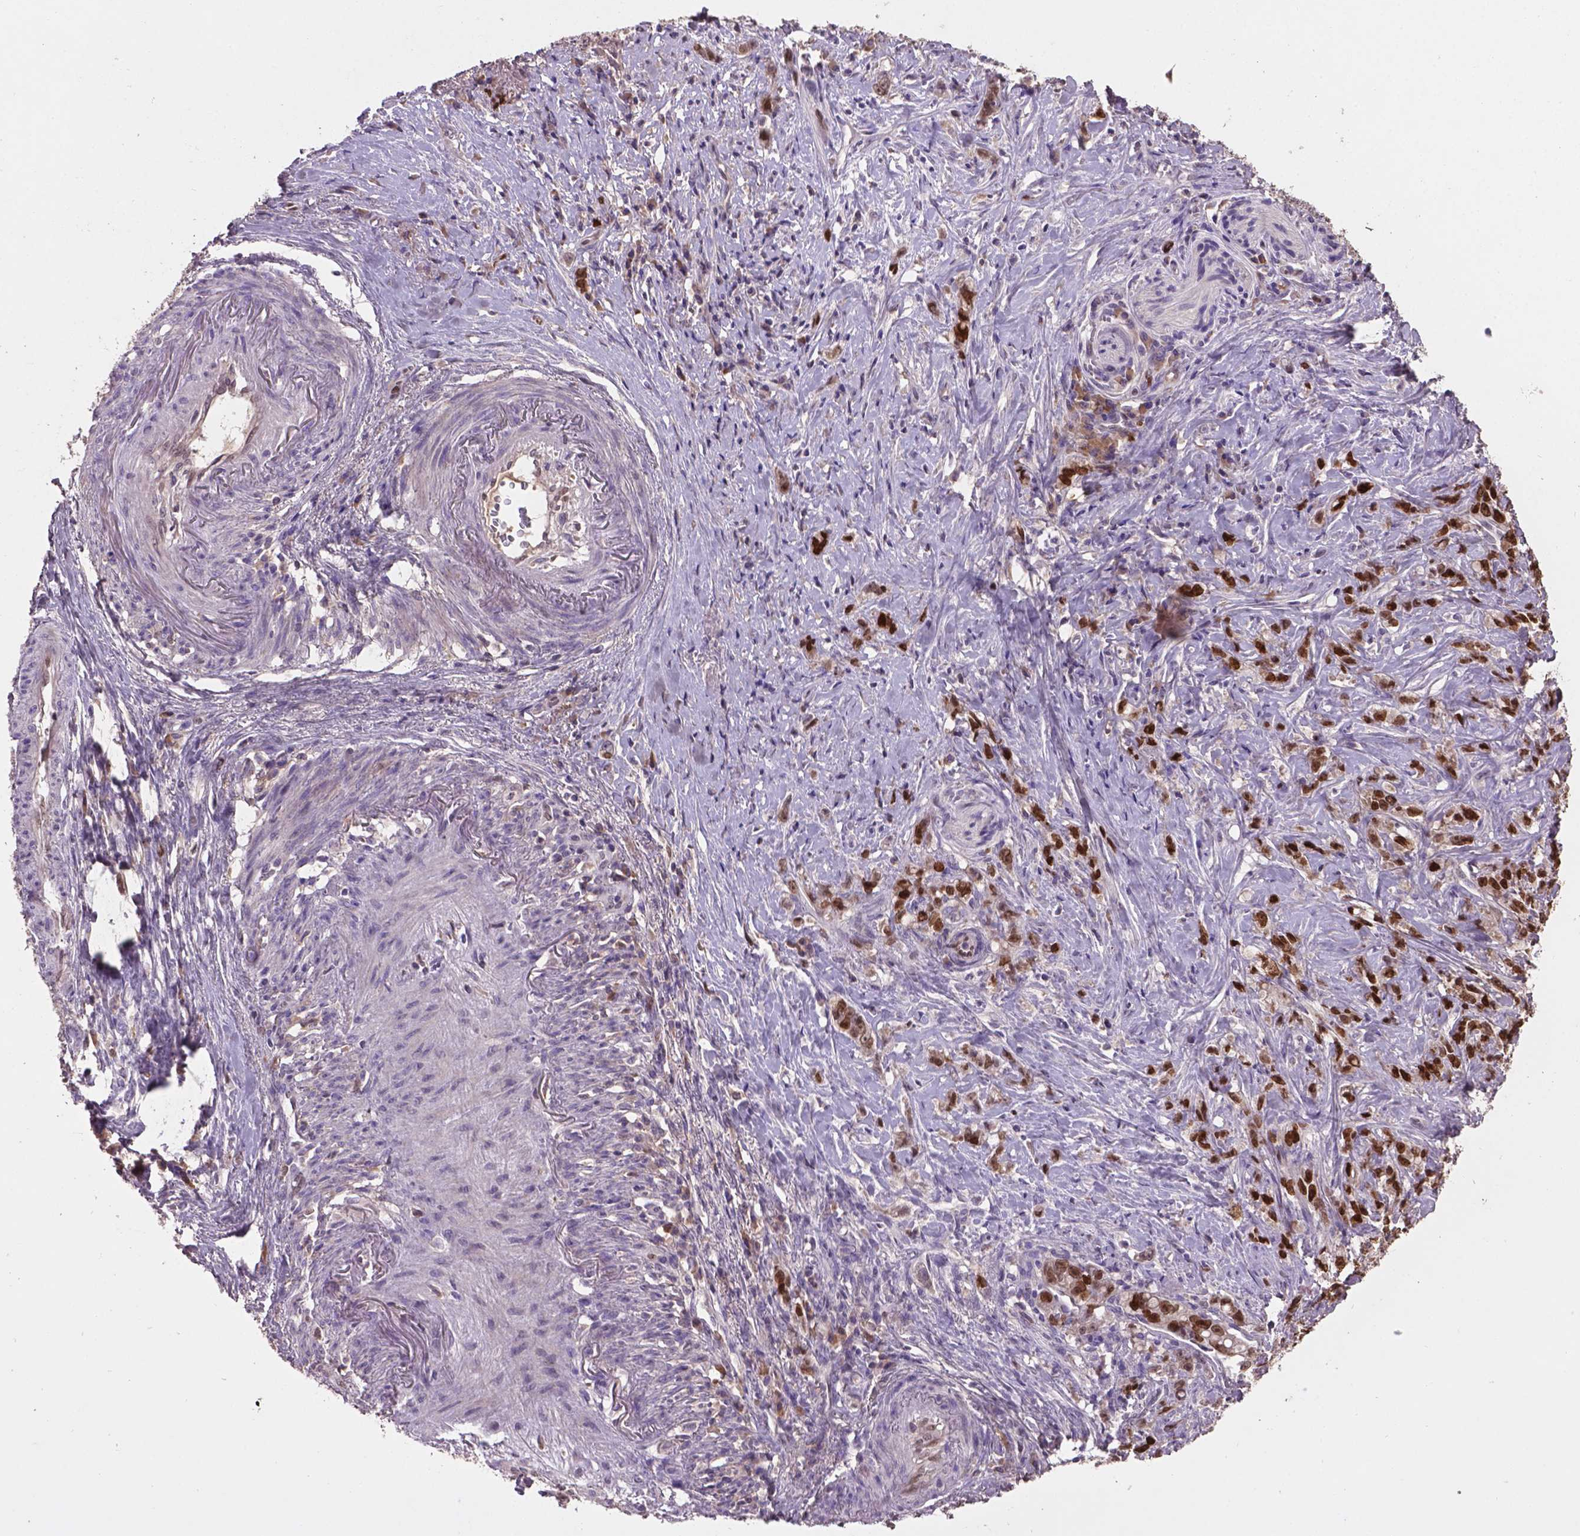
{"staining": {"intensity": "moderate", "quantity": ">75%", "location": "nuclear"}, "tissue": "stomach cancer", "cell_type": "Tumor cells", "image_type": "cancer", "snomed": [{"axis": "morphology", "description": "Adenocarcinoma, NOS"}, {"axis": "topography", "description": "Stomach, lower"}], "caption": "A micrograph of stomach cancer stained for a protein displays moderate nuclear brown staining in tumor cells.", "gene": "SOX17", "patient": {"sex": "male", "age": 88}}